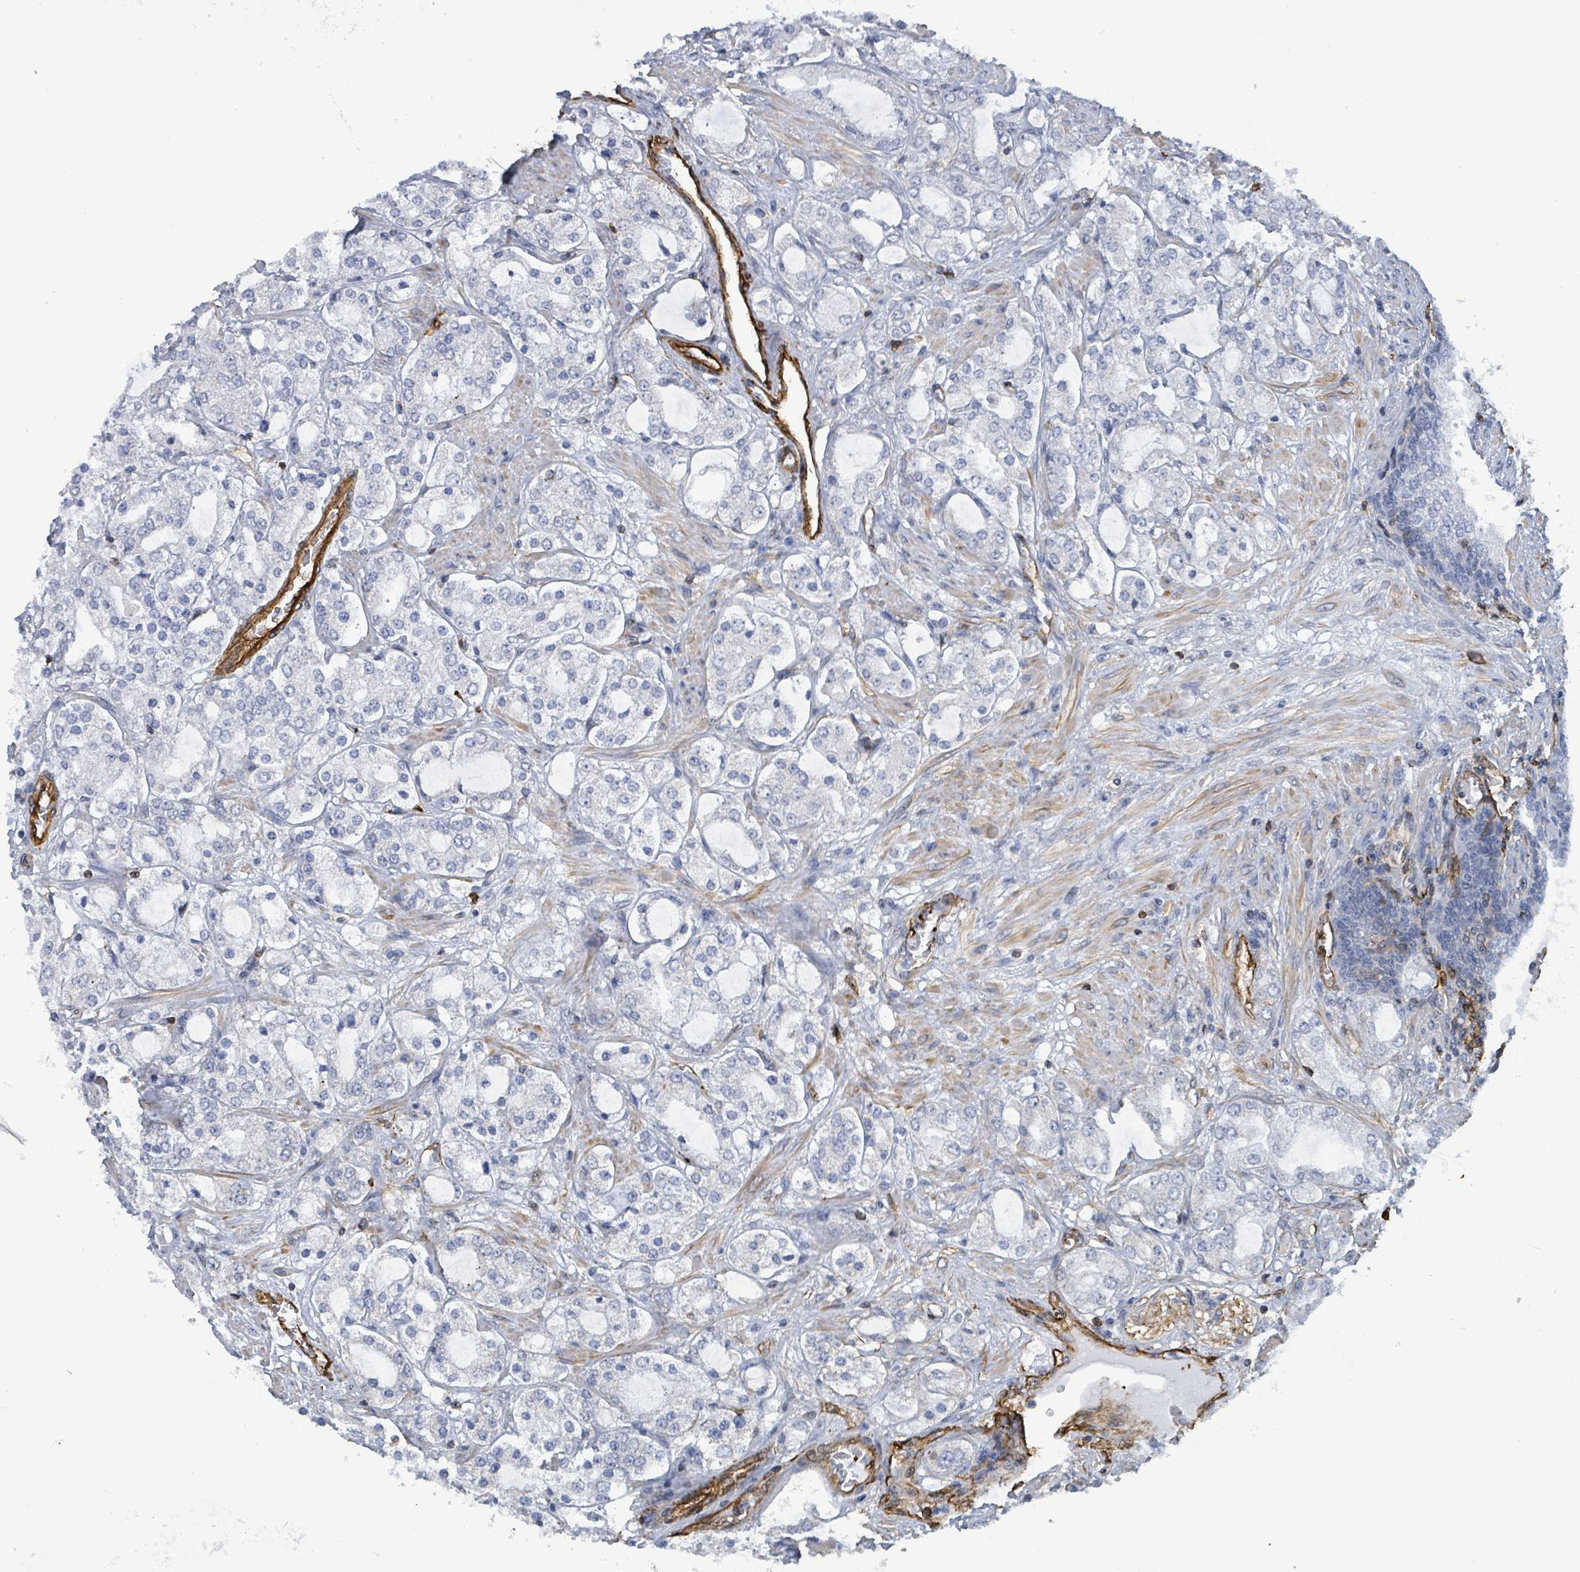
{"staining": {"intensity": "negative", "quantity": "none", "location": "none"}, "tissue": "prostate cancer", "cell_type": "Tumor cells", "image_type": "cancer", "snomed": [{"axis": "morphology", "description": "Adenocarcinoma, High grade"}, {"axis": "topography", "description": "Prostate"}], "caption": "DAB immunohistochemical staining of prostate cancer (adenocarcinoma (high-grade)) shows no significant expression in tumor cells.", "gene": "PRKRIP1", "patient": {"sex": "male", "age": 64}}